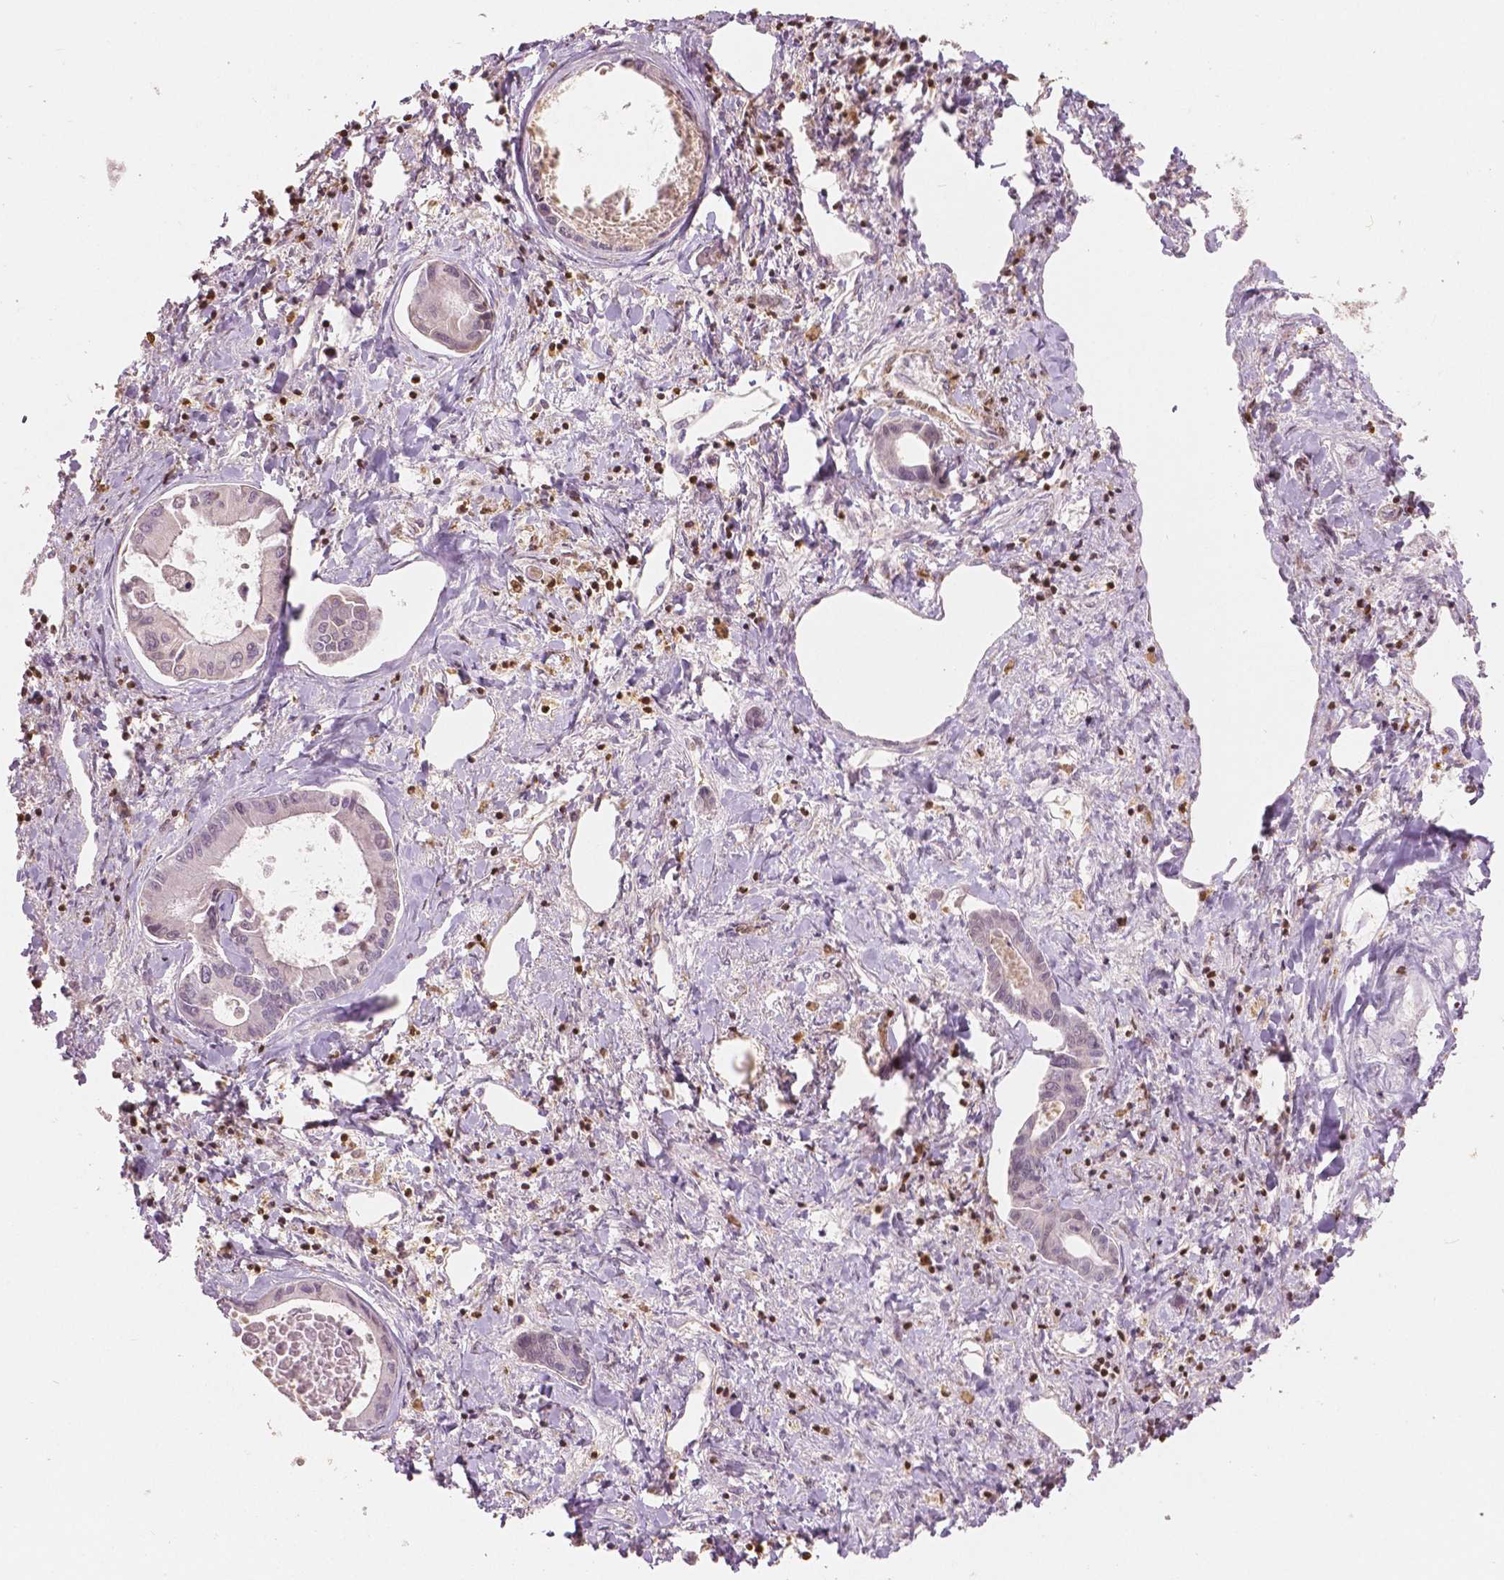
{"staining": {"intensity": "negative", "quantity": "none", "location": "none"}, "tissue": "liver cancer", "cell_type": "Tumor cells", "image_type": "cancer", "snomed": [{"axis": "morphology", "description": "Cholangiocarcinoma"}, {"axis": "topography", "description": "Liver"}], "caption": "Tumor cells show no significant positivity in liver cancer.", "gene": "S100A4", "patient": {"sex": "male", "age": 66}}